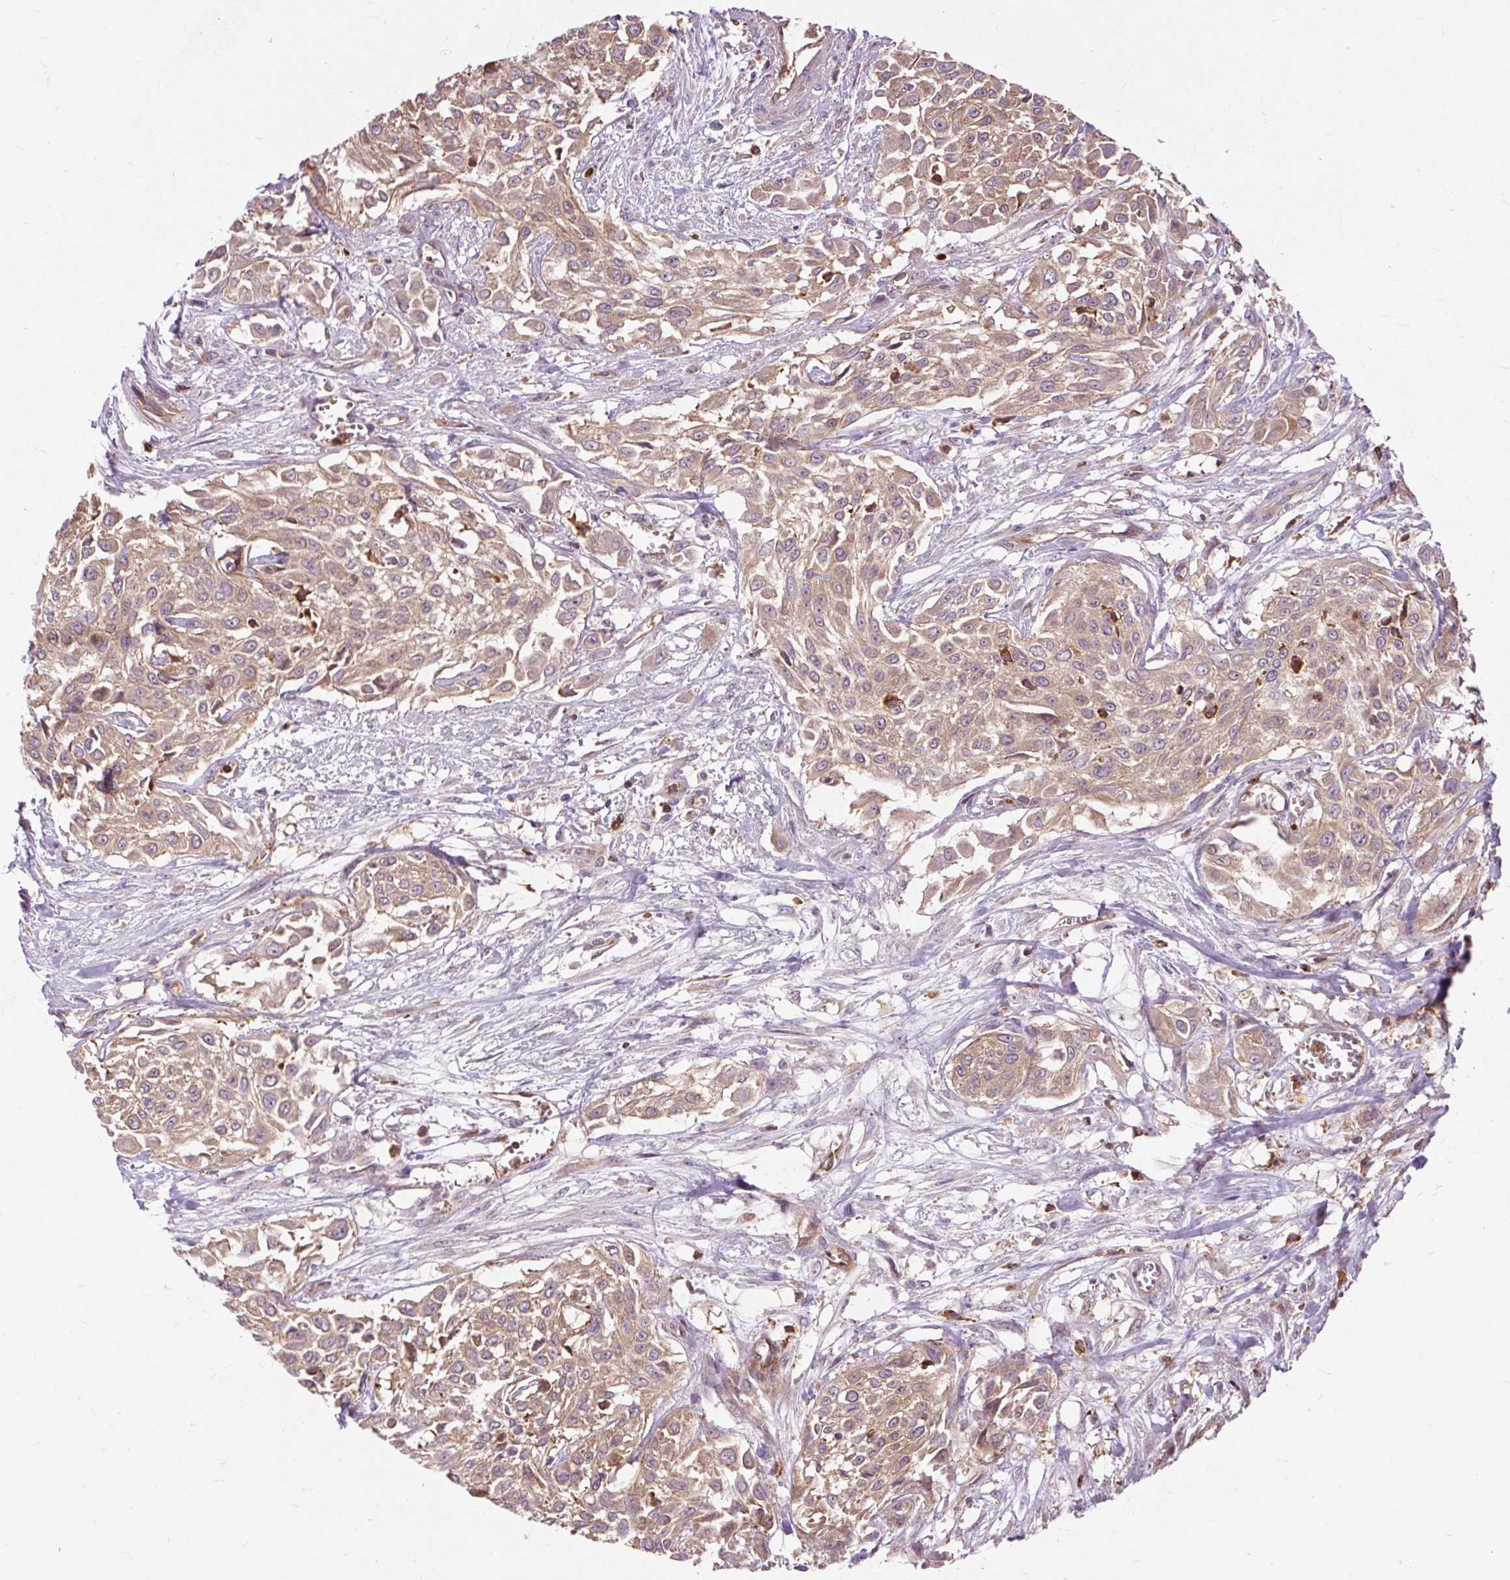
{"staining": {"intensity": "moderate", "quantity": ">75%", "location": "cytoplasmic/membranous"}, "tissue": "urothelial cancer", "cell_type": "Tumor cells", "image_type": "cancer", "snomed": [{"axis": "morphology", "description": "Urothelial carcinoma, High grade"}, {"axis": "topography", "description": "Urinary bladder"}], "caption": "Urothelial cancer stained for a protein reveals moderate cytoplasmic/membranous positivity in tumor cells.", "gene": "CISD3", "patient": {"sex": "male", "age": 57}}